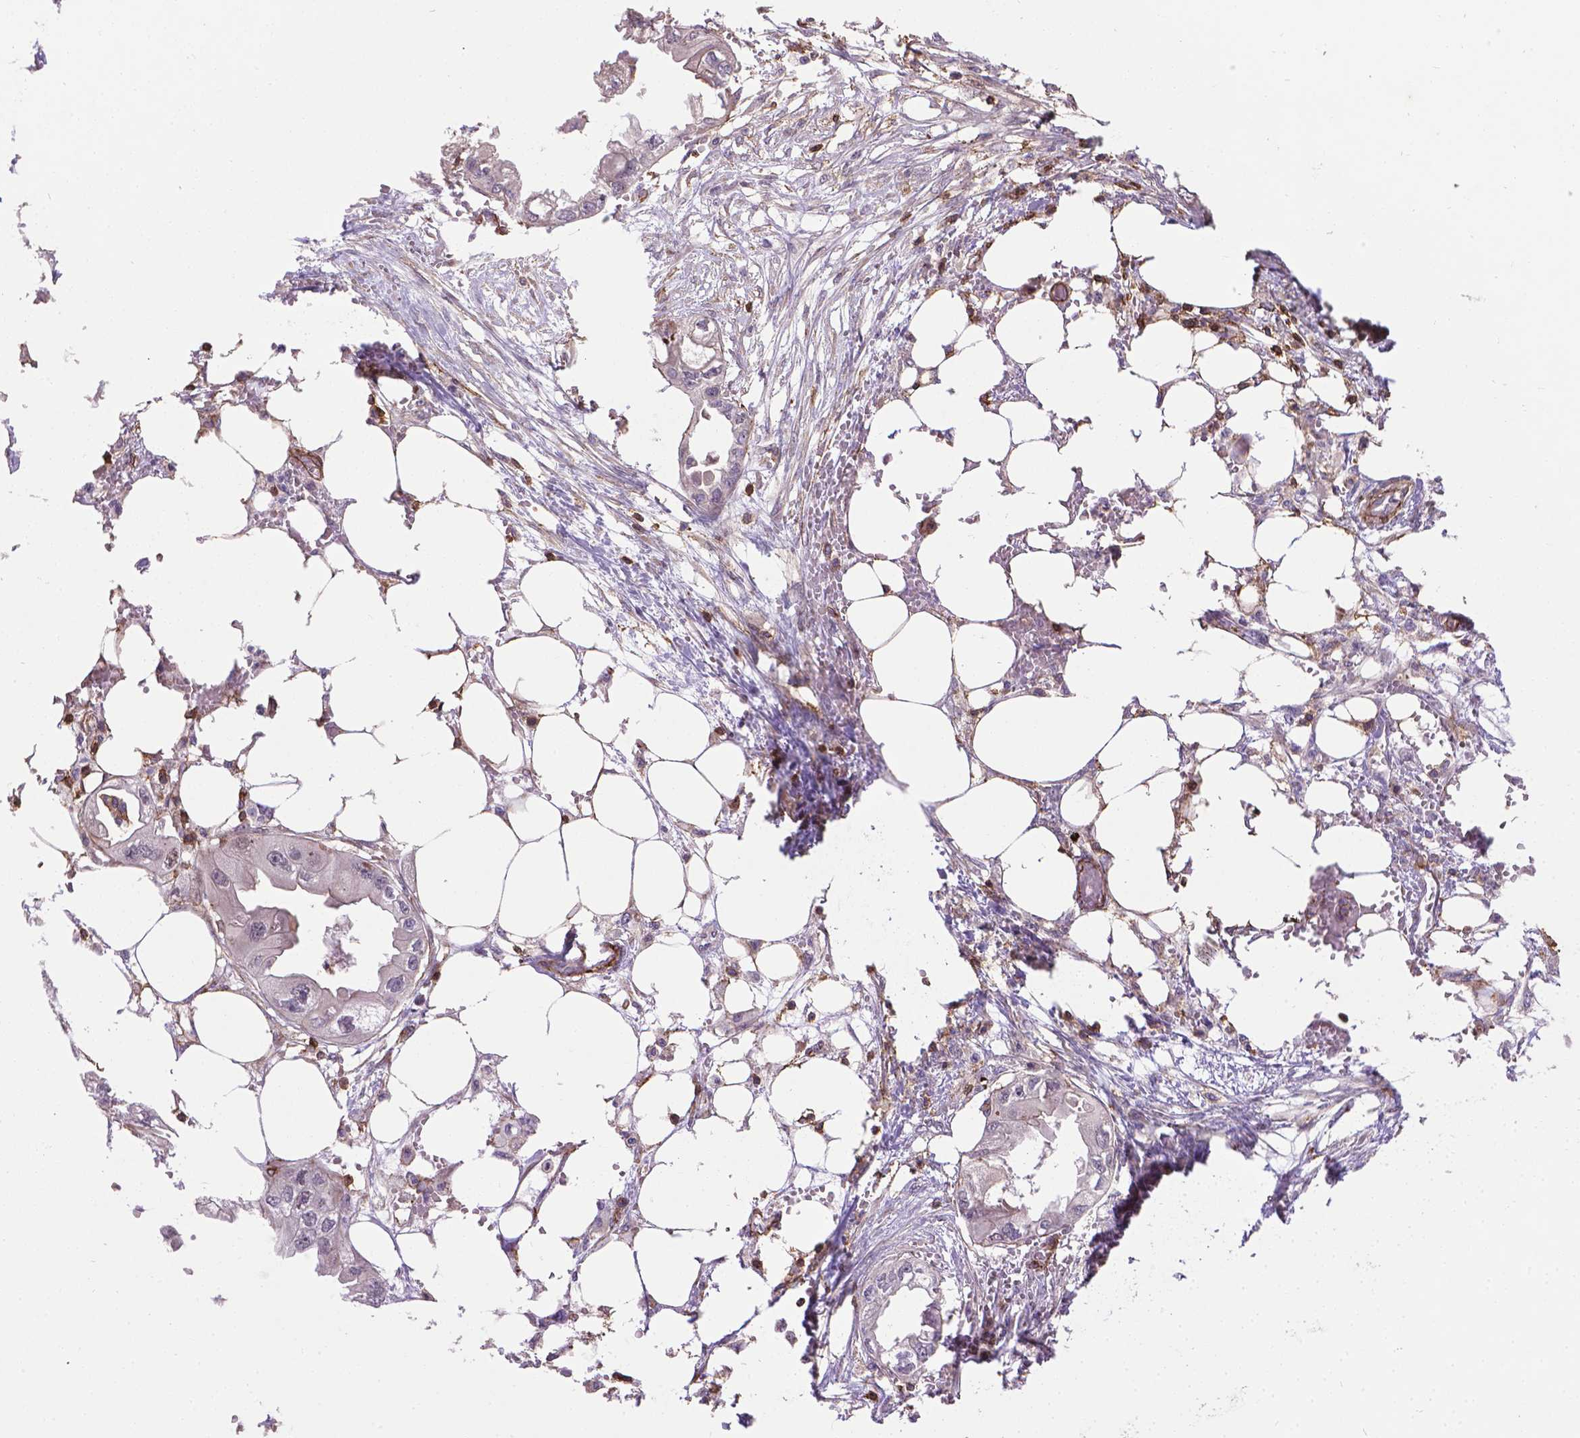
{"staining": {"intensity": "negative", "quantity": "none", "location": "none"}, "tissue": "endometrial cancer", "cell_type": "Tumor cells", "image_type": "cancer", "snomed": [{"axis": "morphology", "description": "Adenocarcinoma, NOS"}, {"axis": "morphology", "description": "Adenocarcinoma, metastatic, NOS"}, {"axis": "topography", "description": "Adipose tissue"}, {"axis": "topography", "description": "Endometrium"}], "caption": "The micrograph reveals no staining of tumor cells in endometrial cancer (metastatic adenocarcinoma). (DAB (3,3'-diaminobenzidine) IHC visualized using brightfield microscopy, high magnification).", "gene": "ACAD10", "patient": {"sex": "female", "age": 67}}